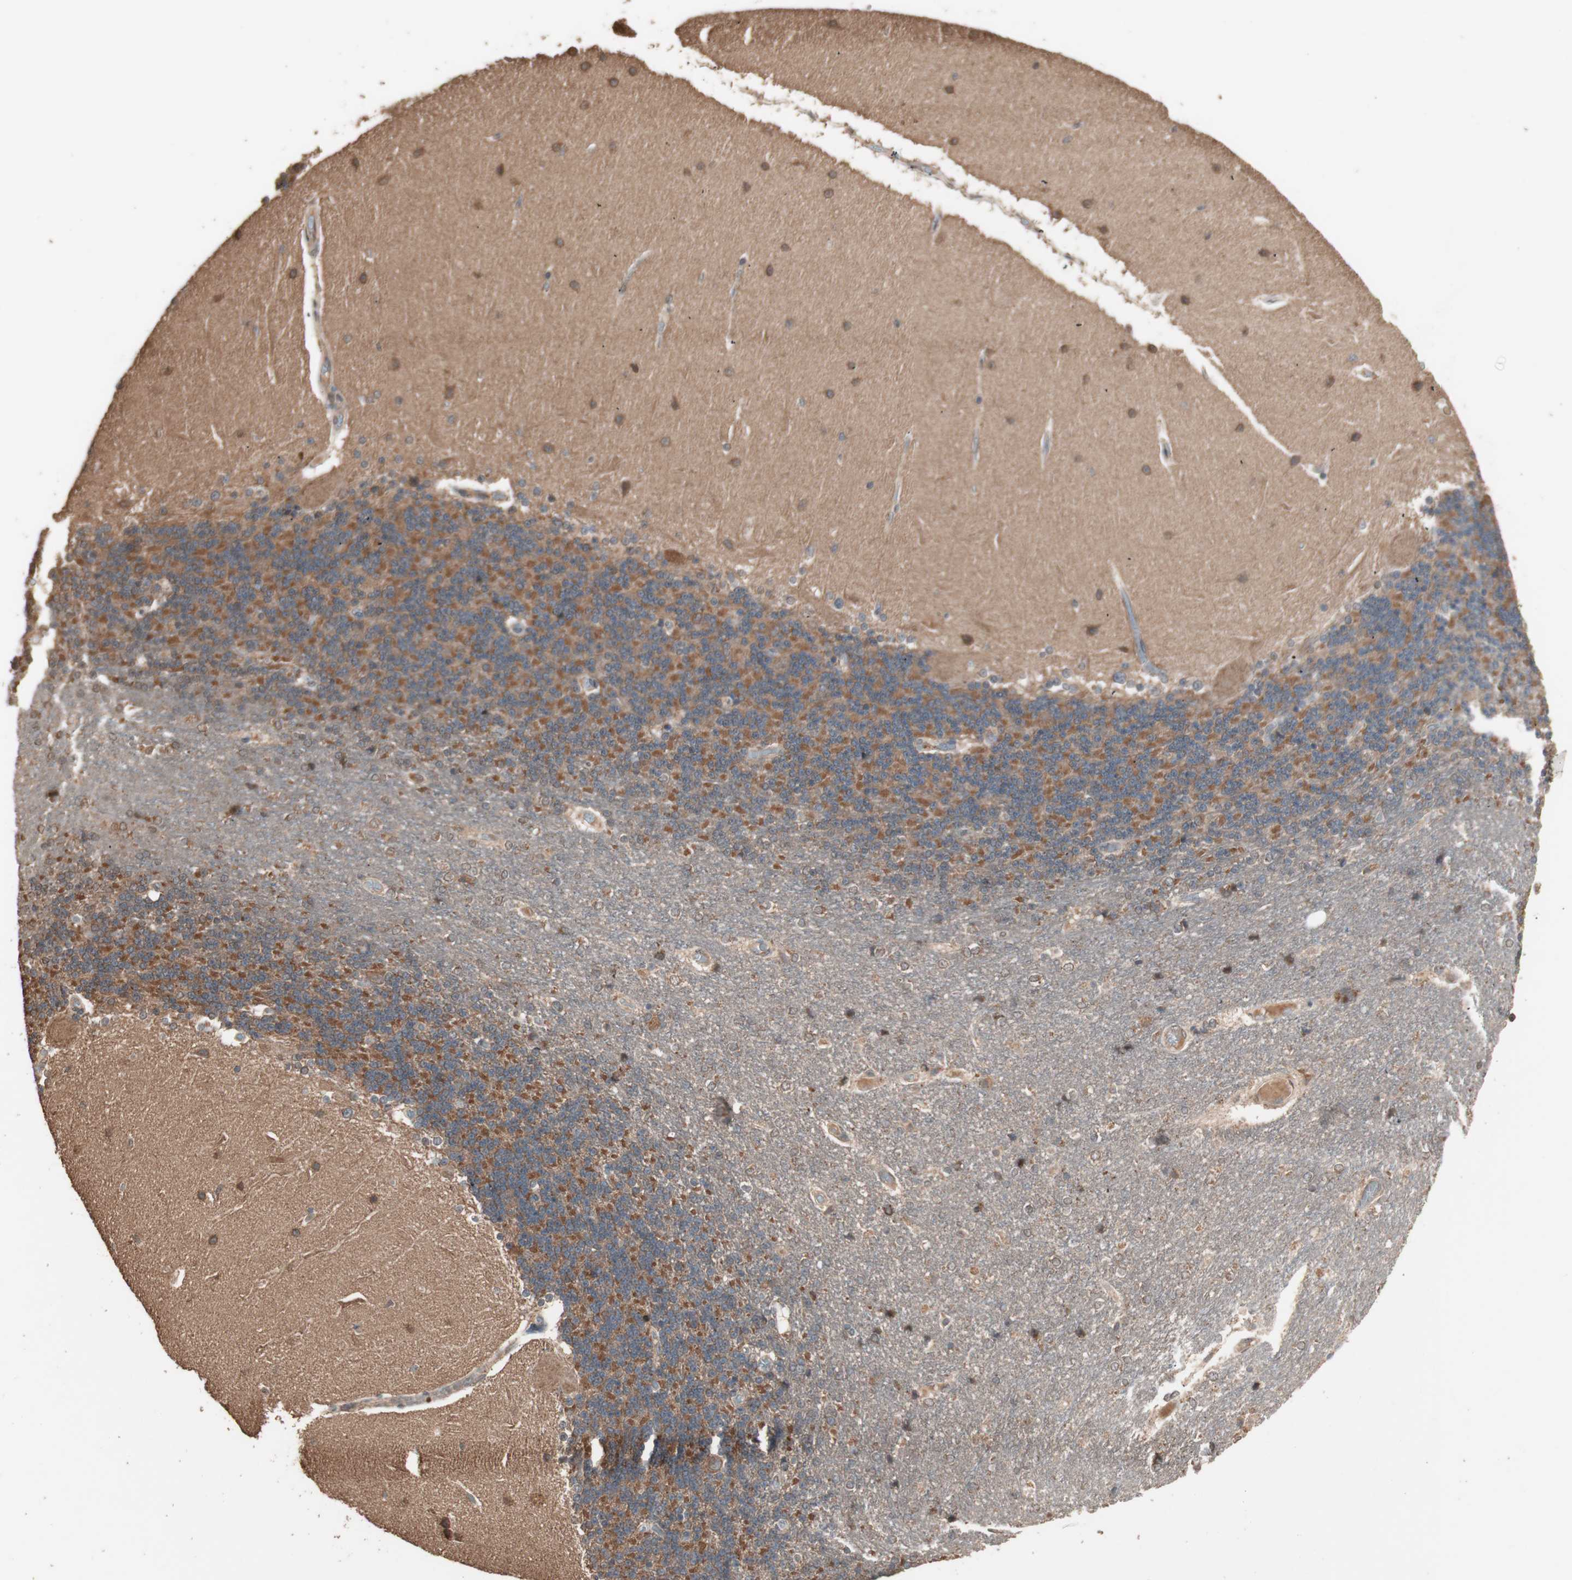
{"staining": {"intensity": "strong", "quantity": "25%-75%", "location": "cytoplasmic/membranous"}, "tissue": "cerebellum", "cell_type": "Cells in granular layer", "image_type": "normal", "snomed": [{"axis": "morphology", "description": "Normal tissue, NOS"}, {"axis": "topography", "description": "Cerebellum"}], "caption": "Strong cytoplasmic/membranous protein staining is identified in approximately 25%-75% of cells in granular layer in cerebellum. Nuclei are stained in blue.", "gene": "USP20", "patient": {"sex": "female", "age": 54}}